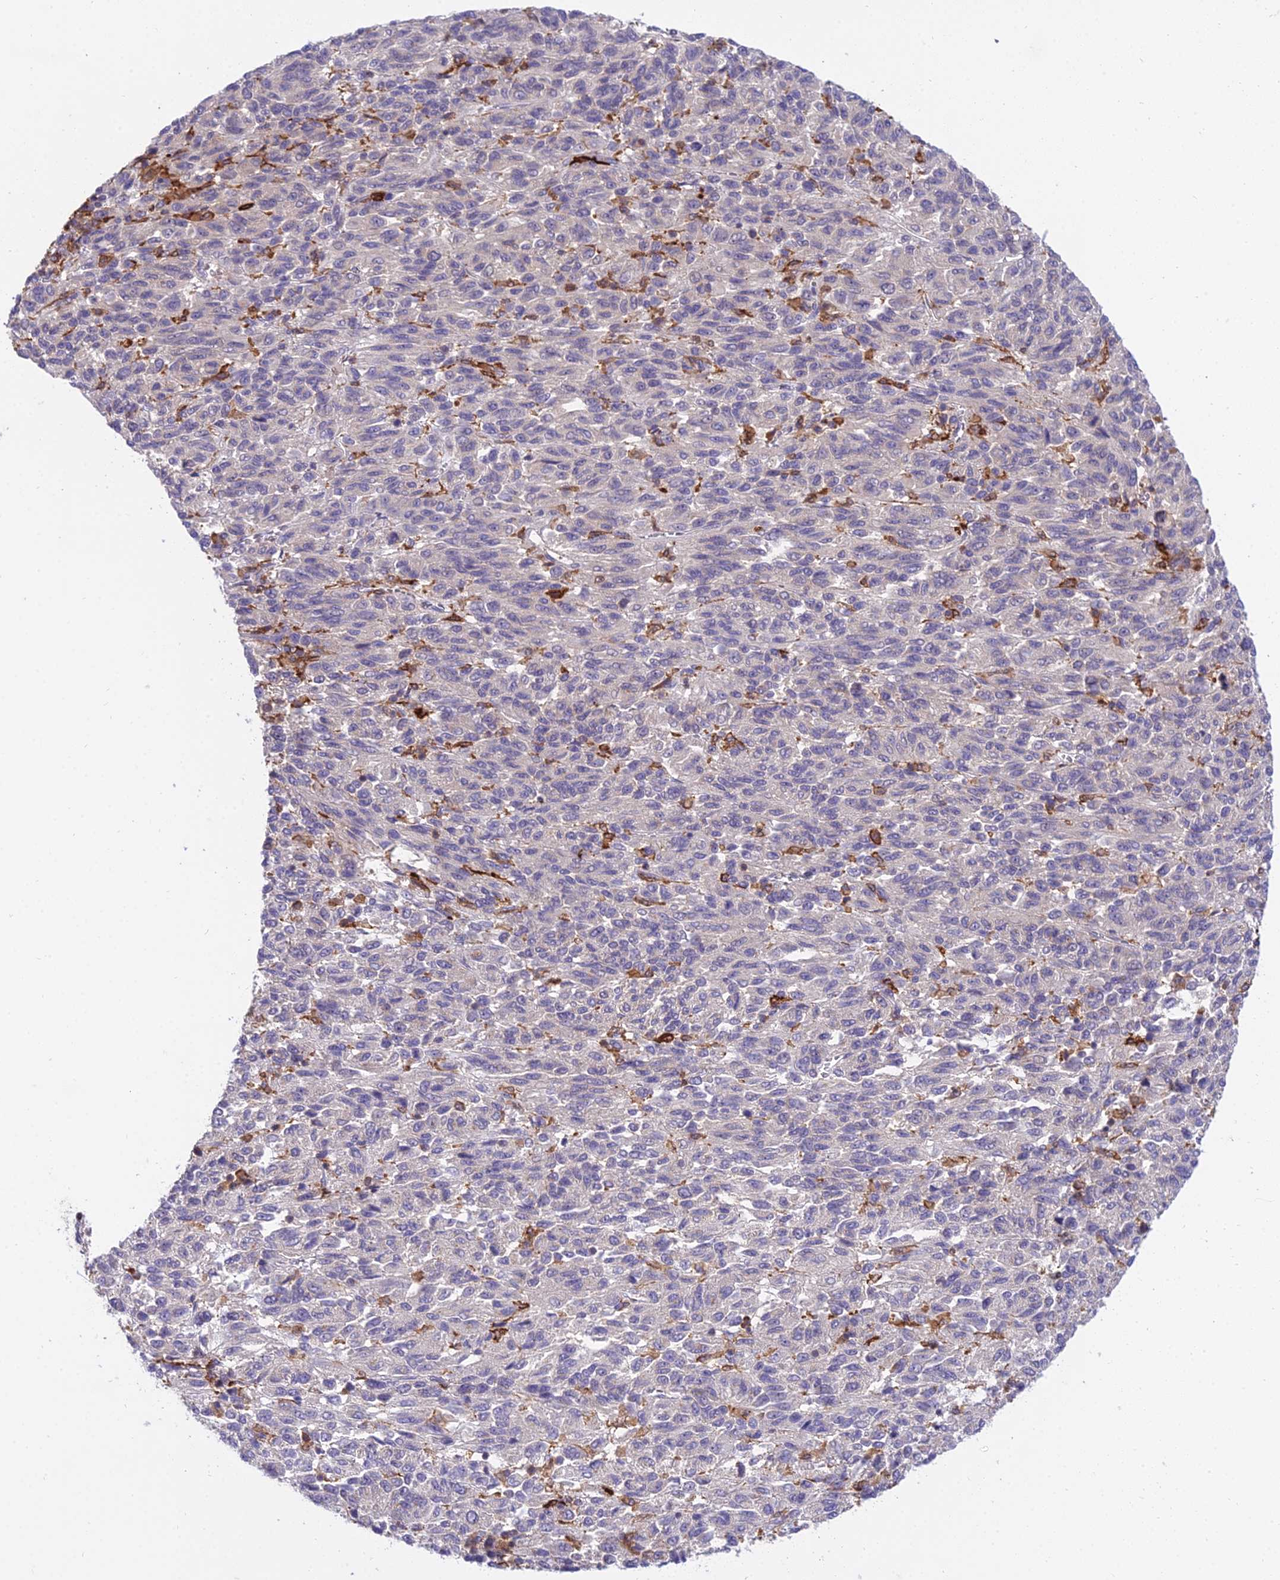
{"staining": {"intensity": "negative", "quantity": "none", "location": "none"}, "tissue": "melanoma", "cell_type": "Tumor cells", "image_type": "cancer", "snomed": [{"axis": "morphology", "description": "Malignant melanoma, Metastatic site"}, {"axis": "topography", "description": "Lung"}], "caption": "IHC micrograph of malignant melanoma (metastatic site) stained for a protein (brown), which reveals no positivity in tumor cells.", "gene": "UBE2G1", "patient": {"sex": "male", "age": 64}}